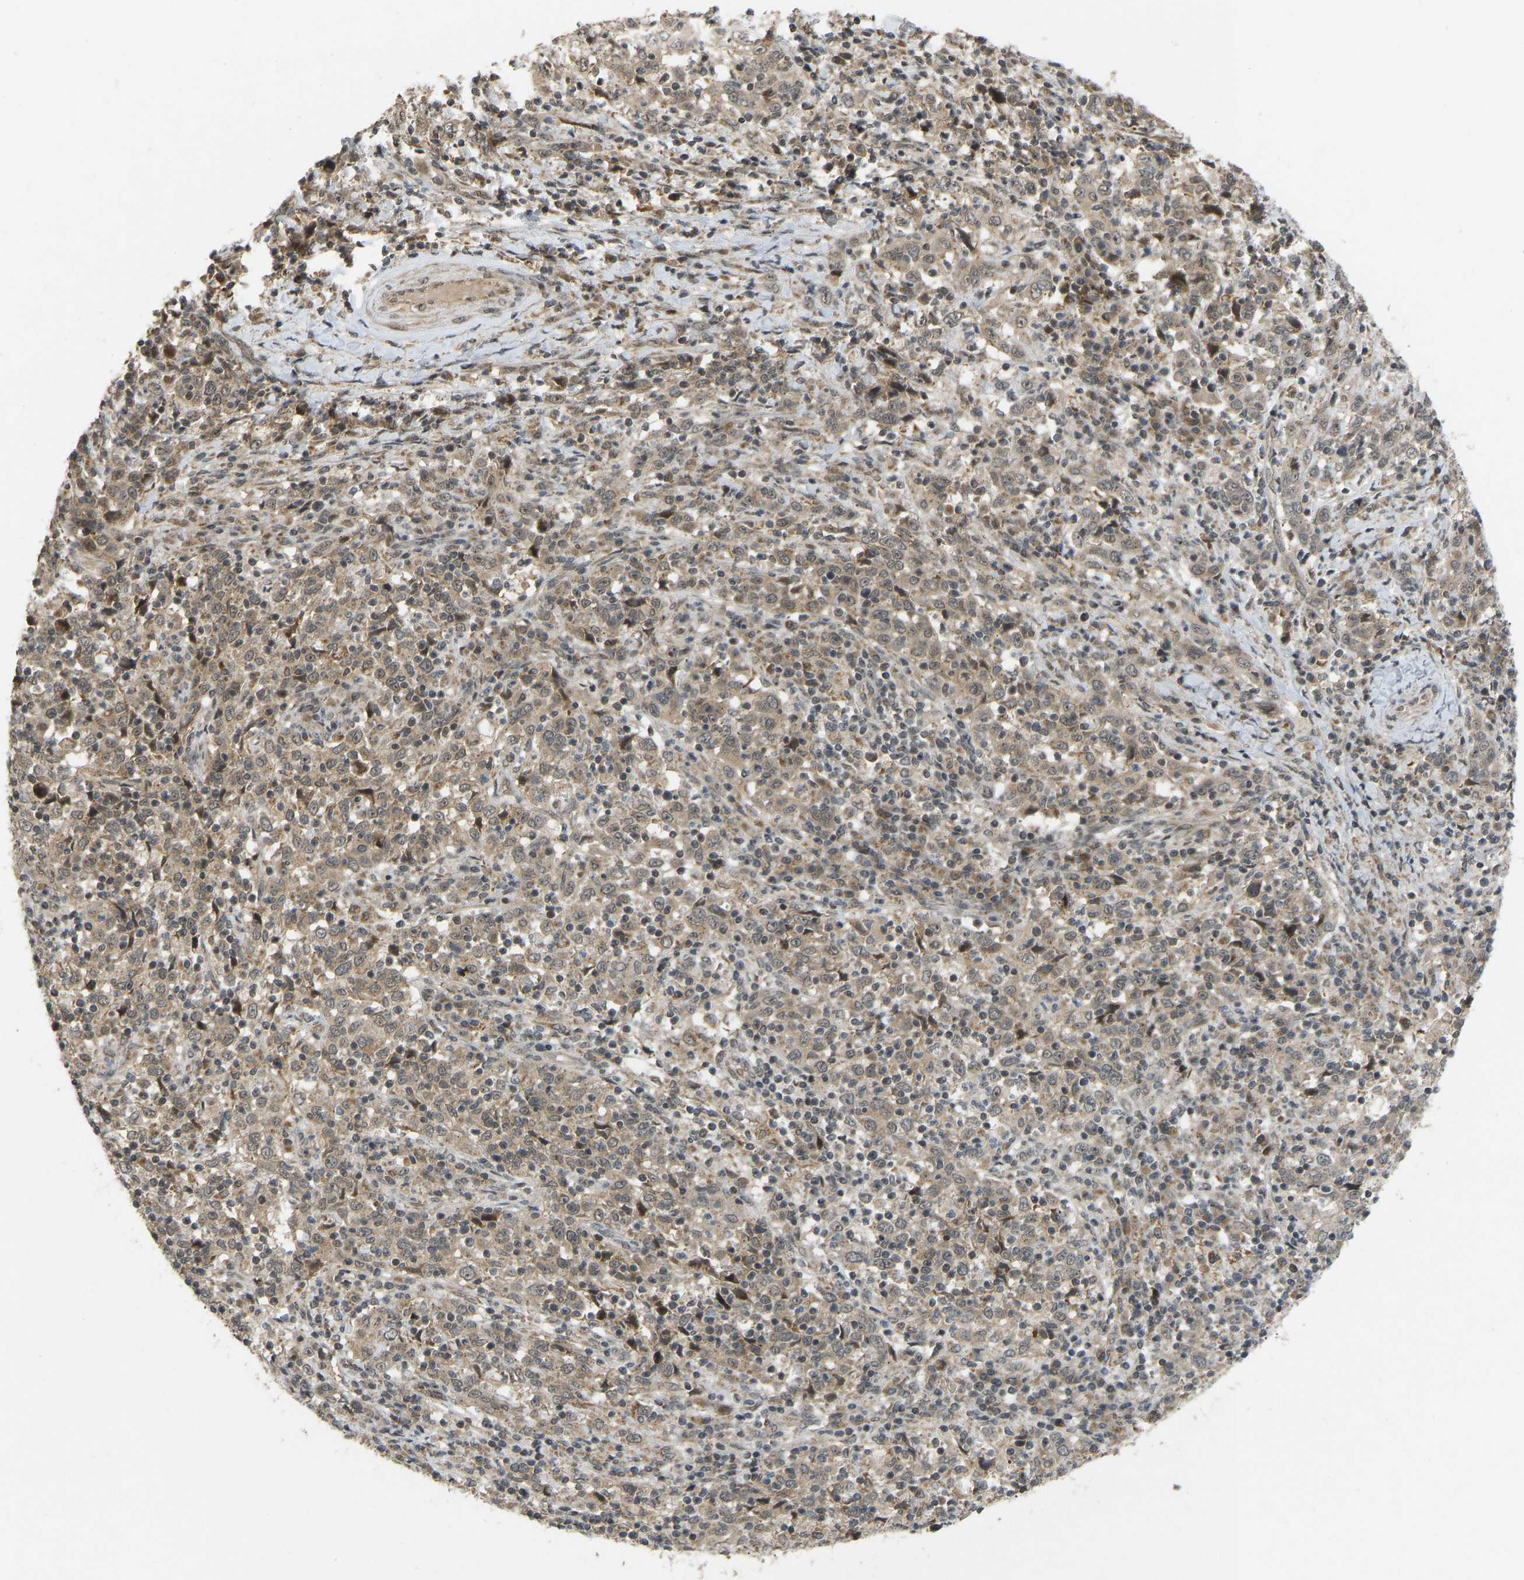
{"staining": {"intensity": "moderate", "quantity": ">75%", "location": "cytoplasmic/membranous"}, "tissue": "cervical cancer", "cell_type": "Tumor cells", "image_type": "cancer", "snomed": [{"axis": "morphology", "description": "Squamous cell carcinoma, NOS"}, {"axis": "topography", "description": "Cervix"}], "caption": "Immunohistochemical staining of human squamous cell carcinoma (cervical) shows medium levels of moderate cytoplasmic/membranous positivity in approximately >75% of tumor cells. The staining was performed using DAB (3,3'-diaminobenzidine) to visualize the protein expression in brown, while the nuclei were stained in blue with hematoxylin (Magnification: 20x).", "gene": "ACADS", "patient": {"sex": "female", "age": 46}}